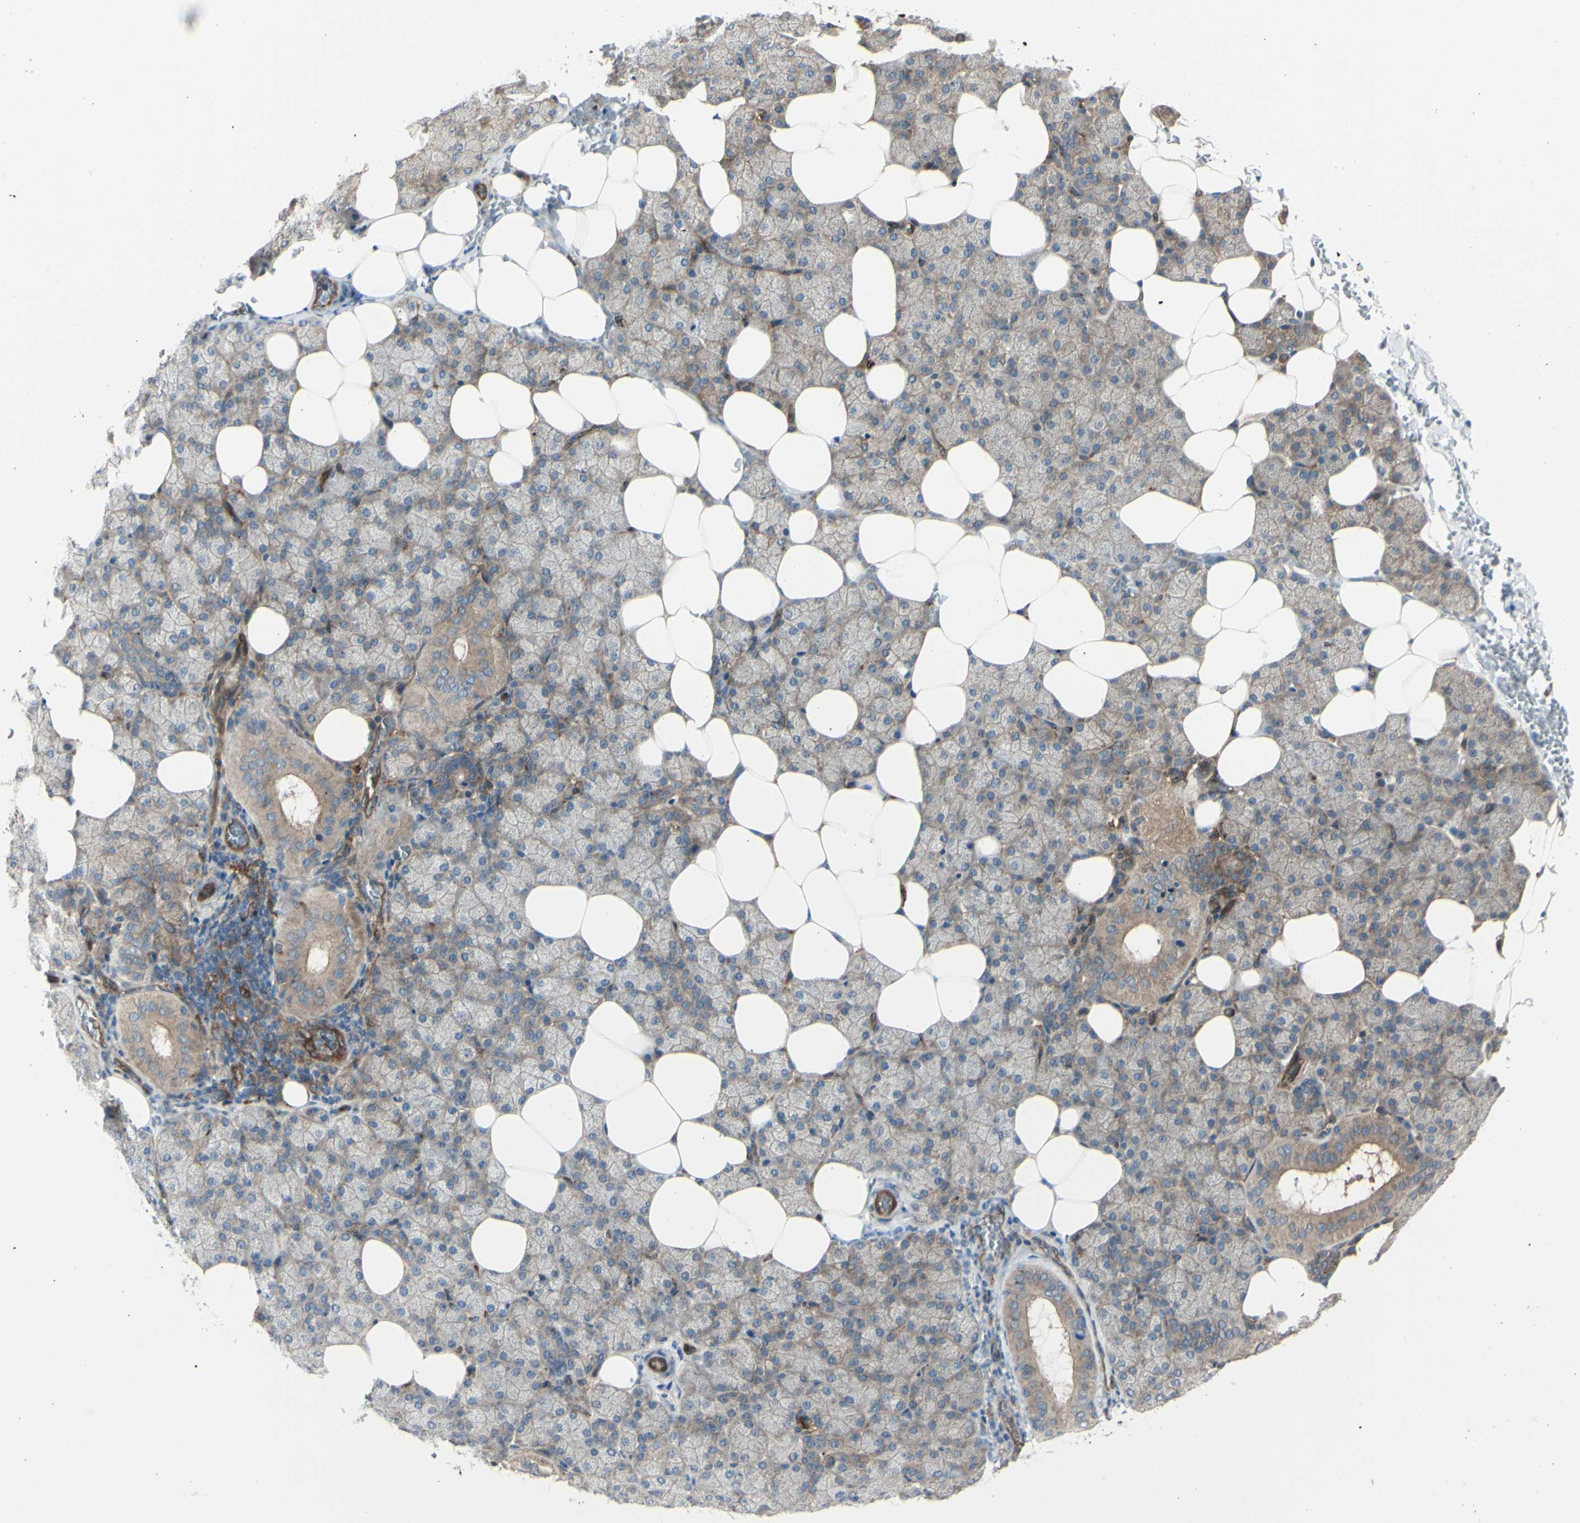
{"staining": {"intensity": "weak", "quantity": "25%-75%", "location": "cytoplasmic/membranous"}, "tissue": "salivary gland", "cell_type": "Glandular cells", "image_type": "normal", "snomed": [{"axis": "morphology", "description": "Normal tissue, NOS"}, {"axis": "topography", "description": "Lymph node"}, {"axis": "topography", "description": "Salivary gland"}], "caption": "About 25%-75% of glandular cells in unremarkable salivary gland display weak cytoplasmic/membranous protein expression as visualized by brown immunohistochemical staining.", "gene": "IGSF9B", "patient": {"sex": "male", "age": 8}}